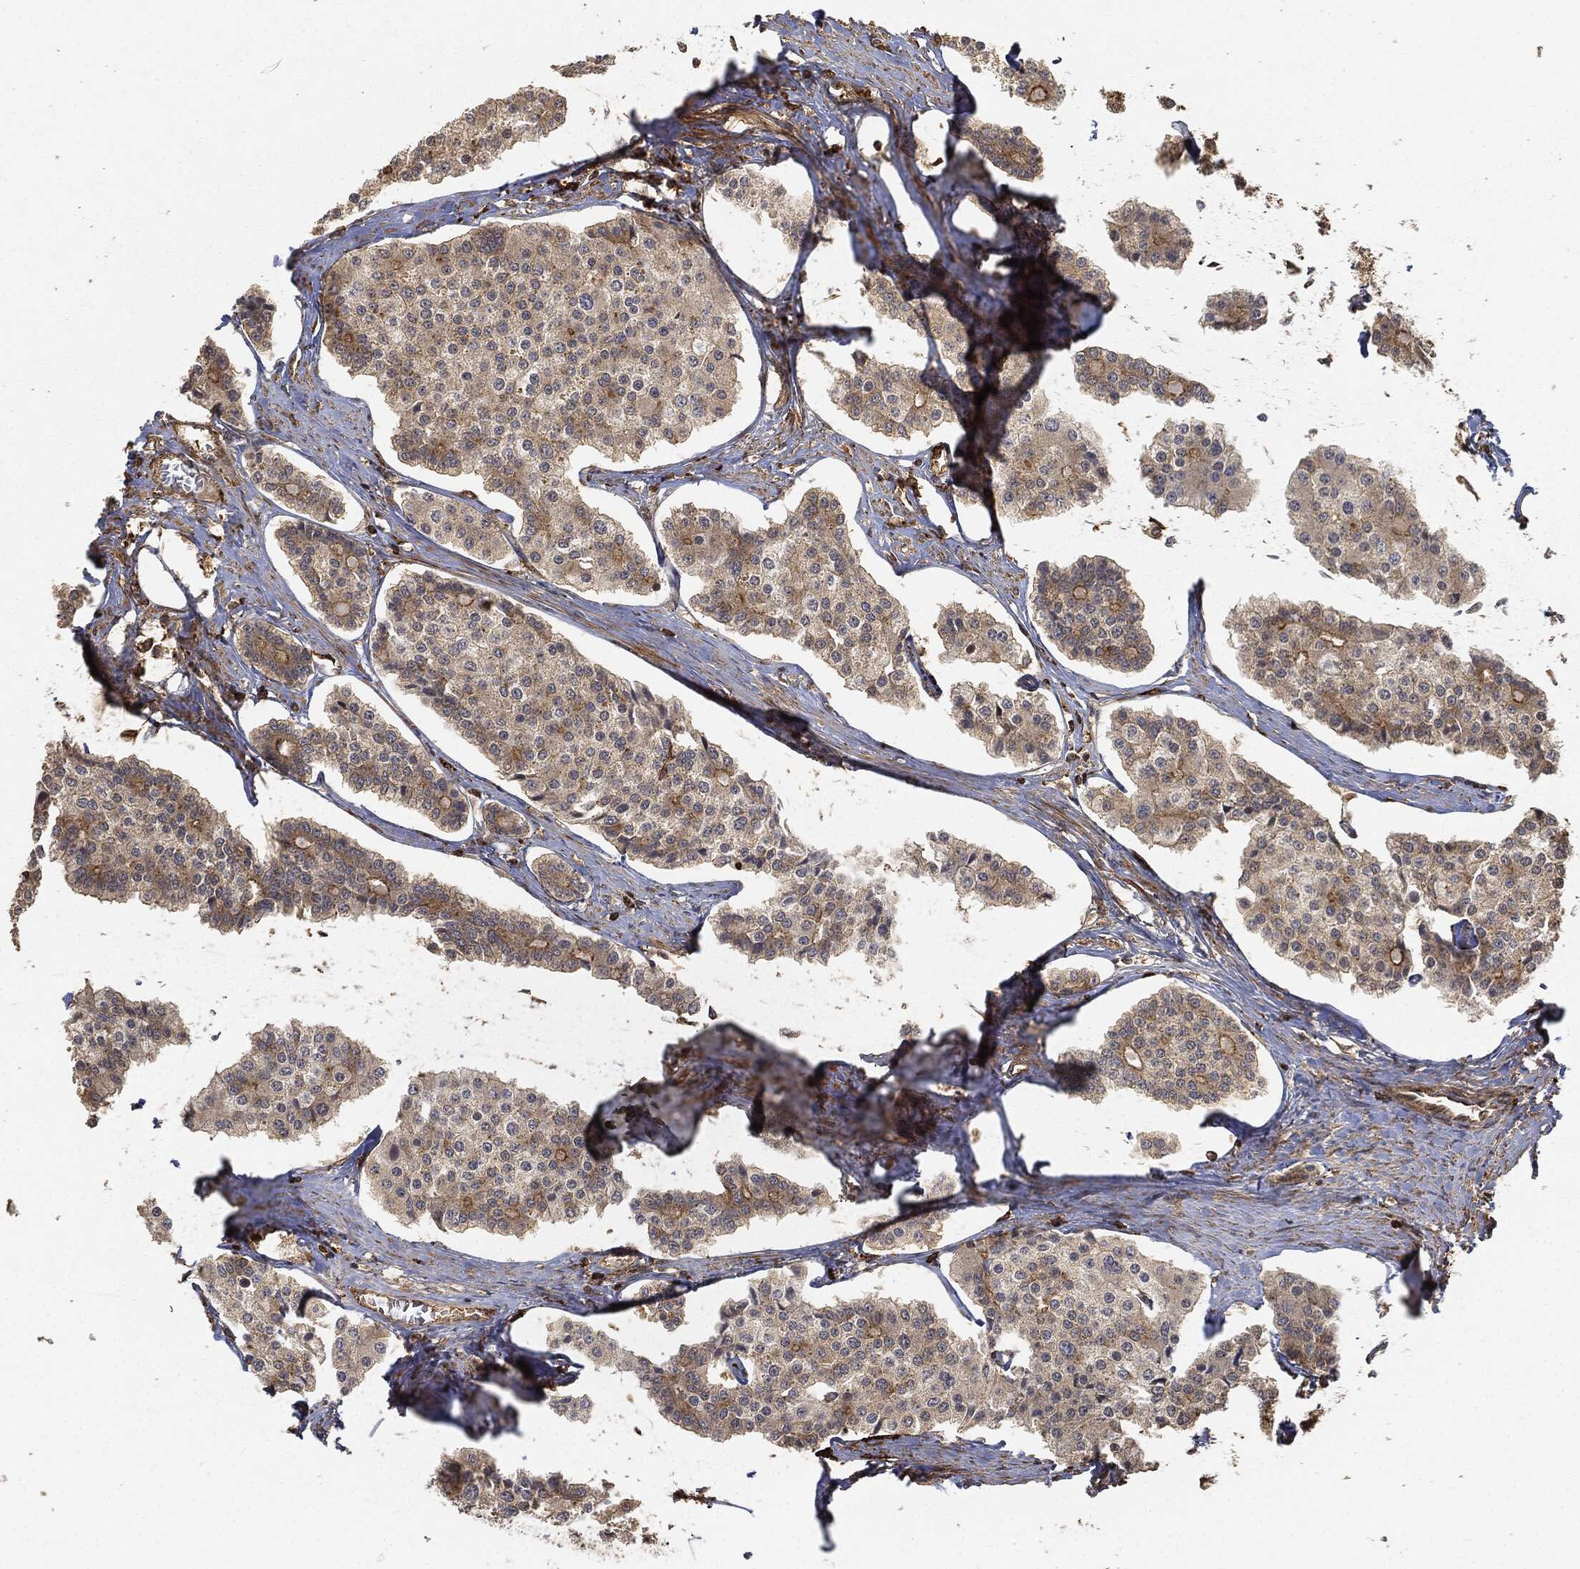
{"staining": {"intensity": "moderate", "quantity": "<25%", "location": "cytoplasmic/membranous"}, "tissue": "carcinoid", "cell_type": "Tumor cells", "image_type": "cancer", "snomed": [{"axis": "morphology", "description": "Carcinoid, malignant, NOS"}, {"axis": "topography", "description": "Small intestine"}], "caption": "Carcinoid (malignant) stained with a protein marker exhibits moderate staining in tumor cells.", "gene": "TPT1", "patient": {"sex": "female", "age": 65}}